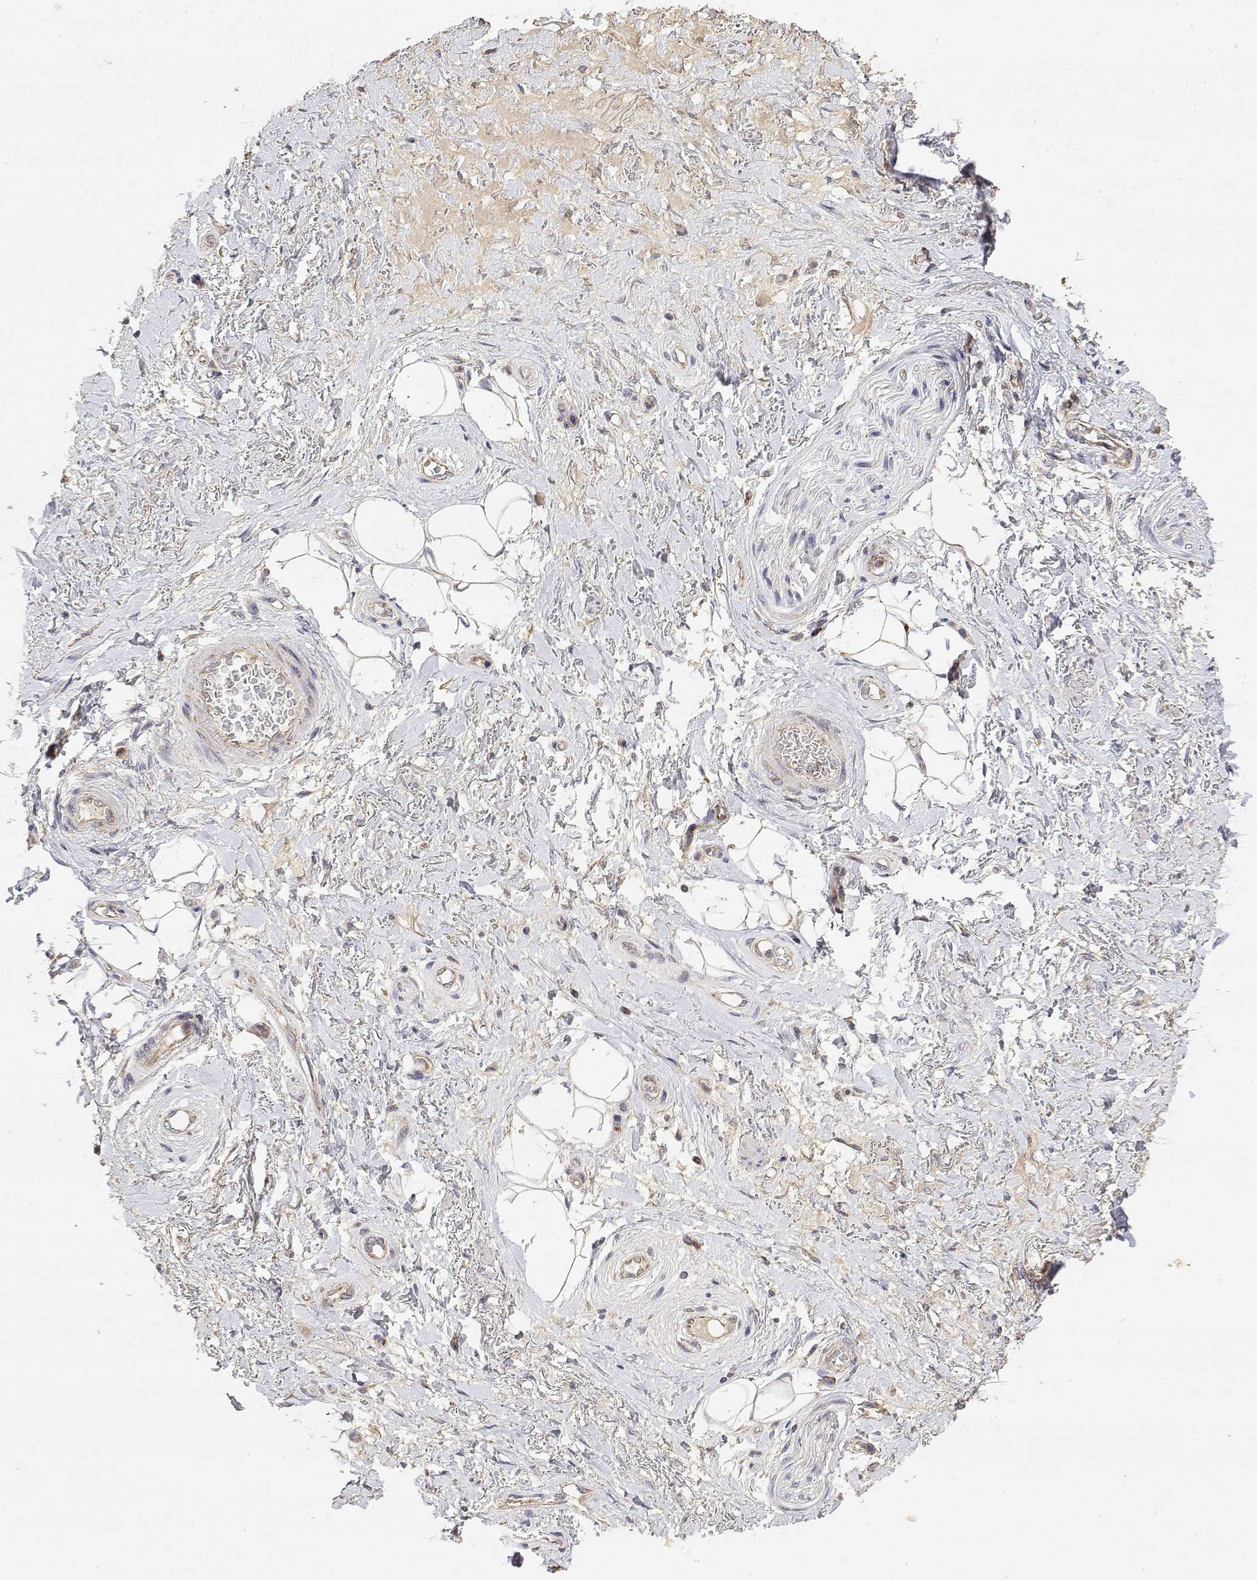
{"staining": {"intensity": "negative", "quantity": "none", "location": "none"}, "tissue": "adipose tissue", "cell_type": "Adipocytes", "image_type": "normal", "snomed": [{"axis": "morphology", "description": "Normal tissue, NOS"}, {"axis": "topography", "description": "Anal"}, {"axis": "topography", "description": "Peripheral nerve tissue"}], "caption": "This is an immunohistochemistry (IHC) image of benign adipose tissue. There is no expression in adipocytes.", "gene": "GADD45GIP1", "patient": {"sex": "male", "age": 53}}